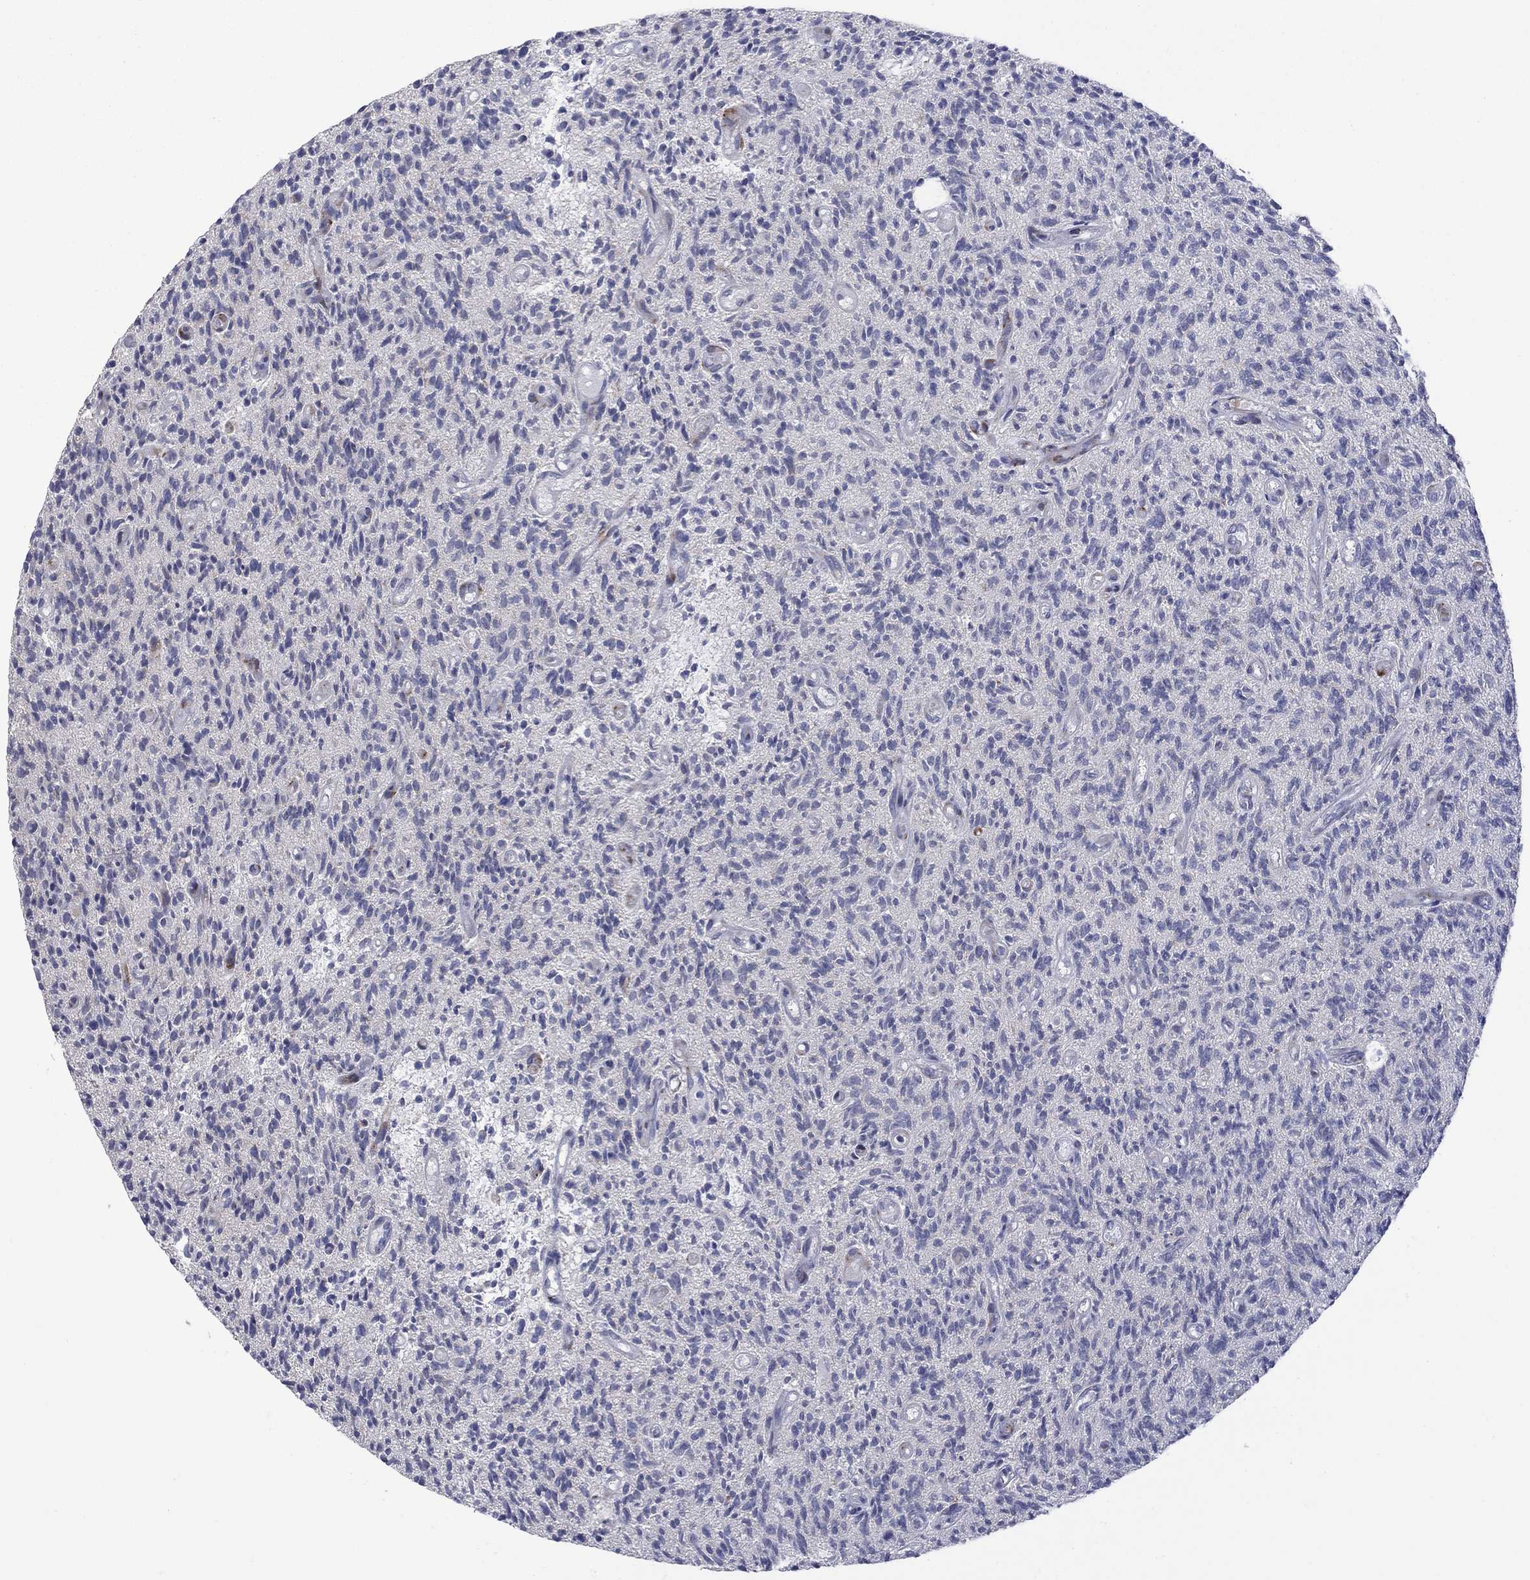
{"staining": {"intensity": "negative", "quantity": "none", "location": "none"}, "tissue": "glioma", "cell_type": "Tumor cells", "image_type": "cancer", "snomed": [{"axis": "morphology", "description": "Glioma, malignant, High grade"}, {"axis": "topography", "description": "Brain"}], "caption": "This photomicrograph is of glioma stained with immunohistochemistry (IHC) to label a protein in brown with the nuclei are counter-stained blue. There is no staining in tumor cells.", "gene": "TTC21B", "patient": {"sex": "male", "age": 64}}